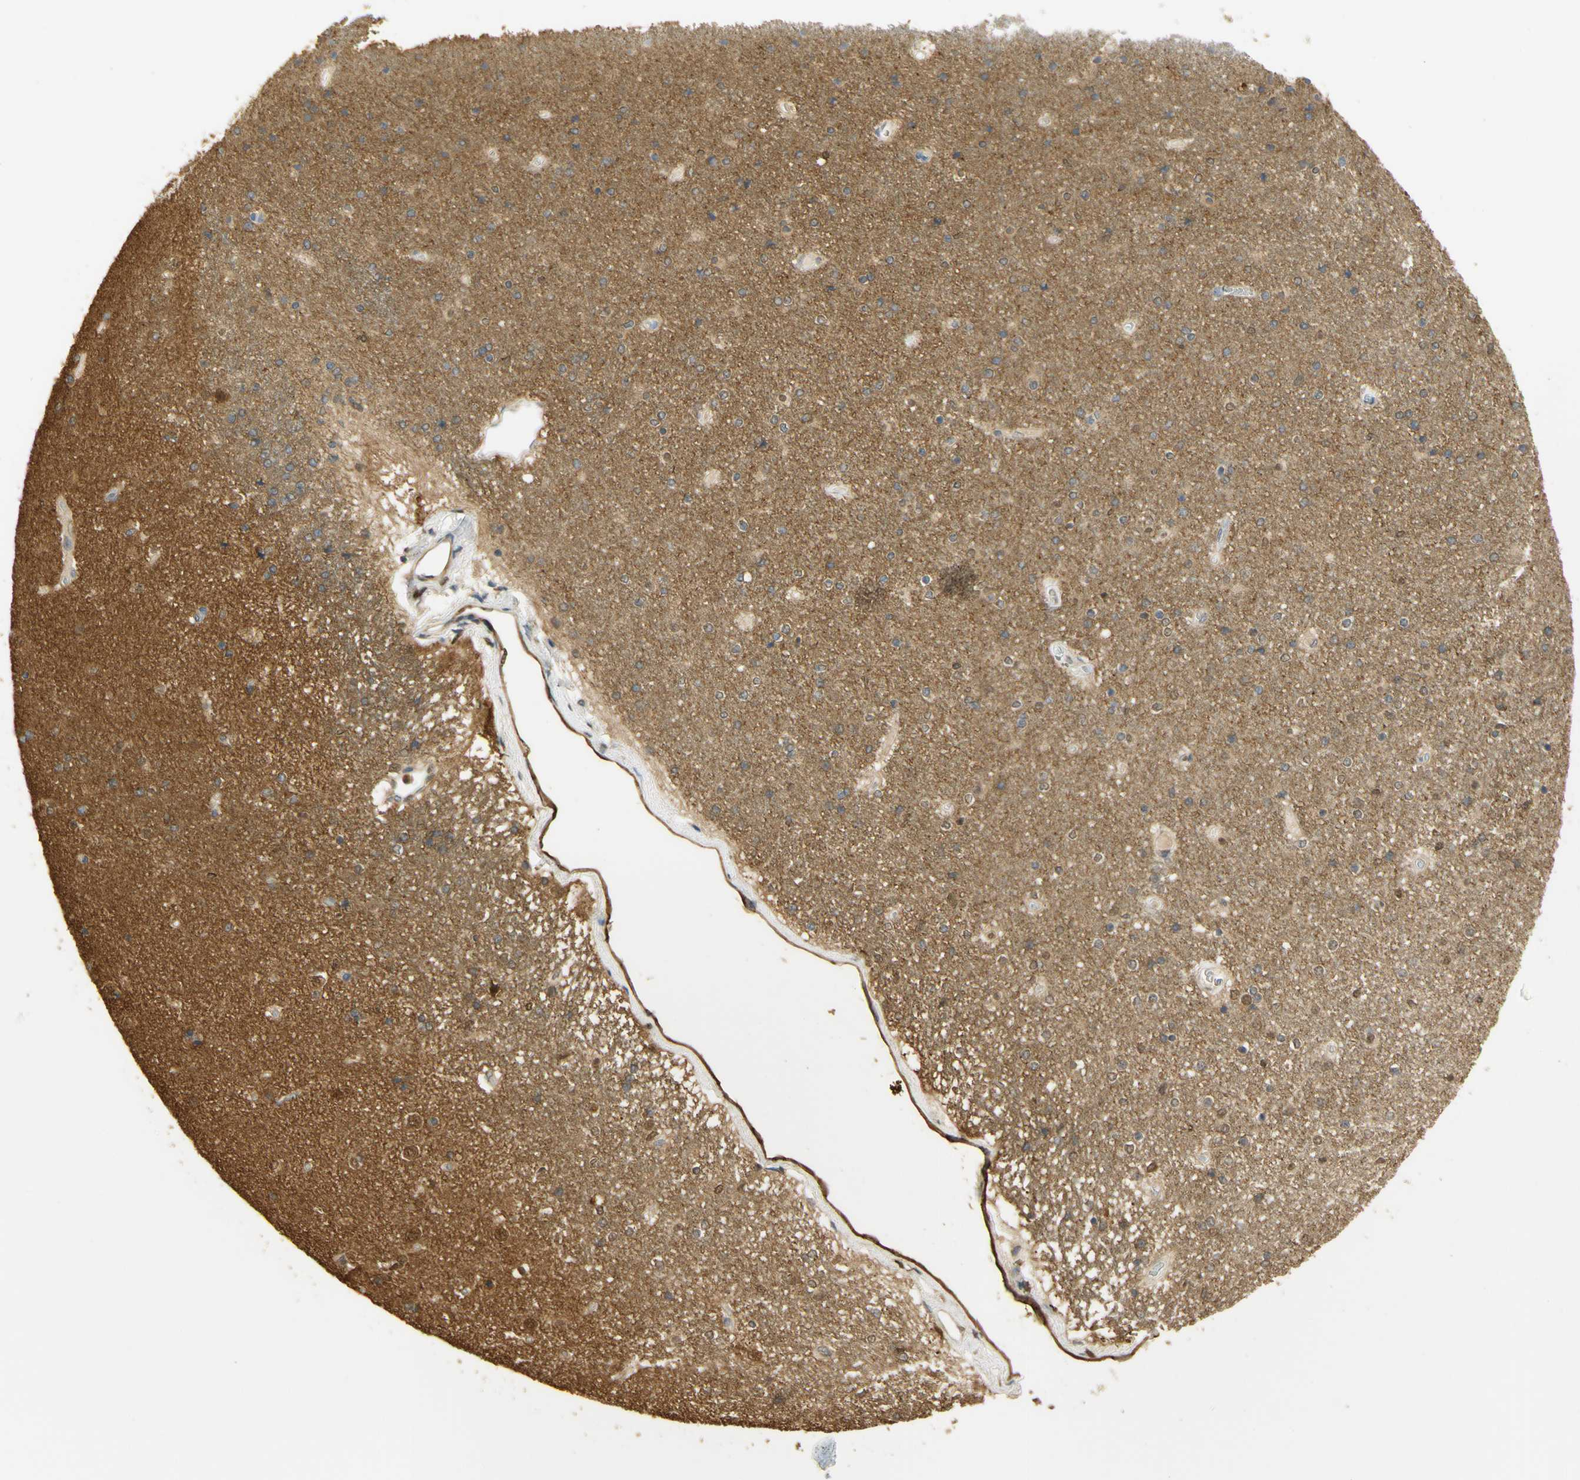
{"staining": {"intensity": "moderate", "quantity": "<25%", "location": "nuclear"}, "tissue": "caudate", "cell_type": "Glial cells", "image_type": "normal", "snomed": [{"axis": "morphology", "description": "Normal tissue, NOS"}, {"axis": "topography", "description": "Lateral ventricle wall"}], "caption": "Normal caudate shows moderate nuclear staining in approximately <25% of glial cells, visualized by immunohistochemistry. (DAB (3,3'-diaminobenzidine) = brown stain, brightfield microscopy at high magnification).", "gene": "PAK1", "patient": {"sex": "female", "age": 54}}